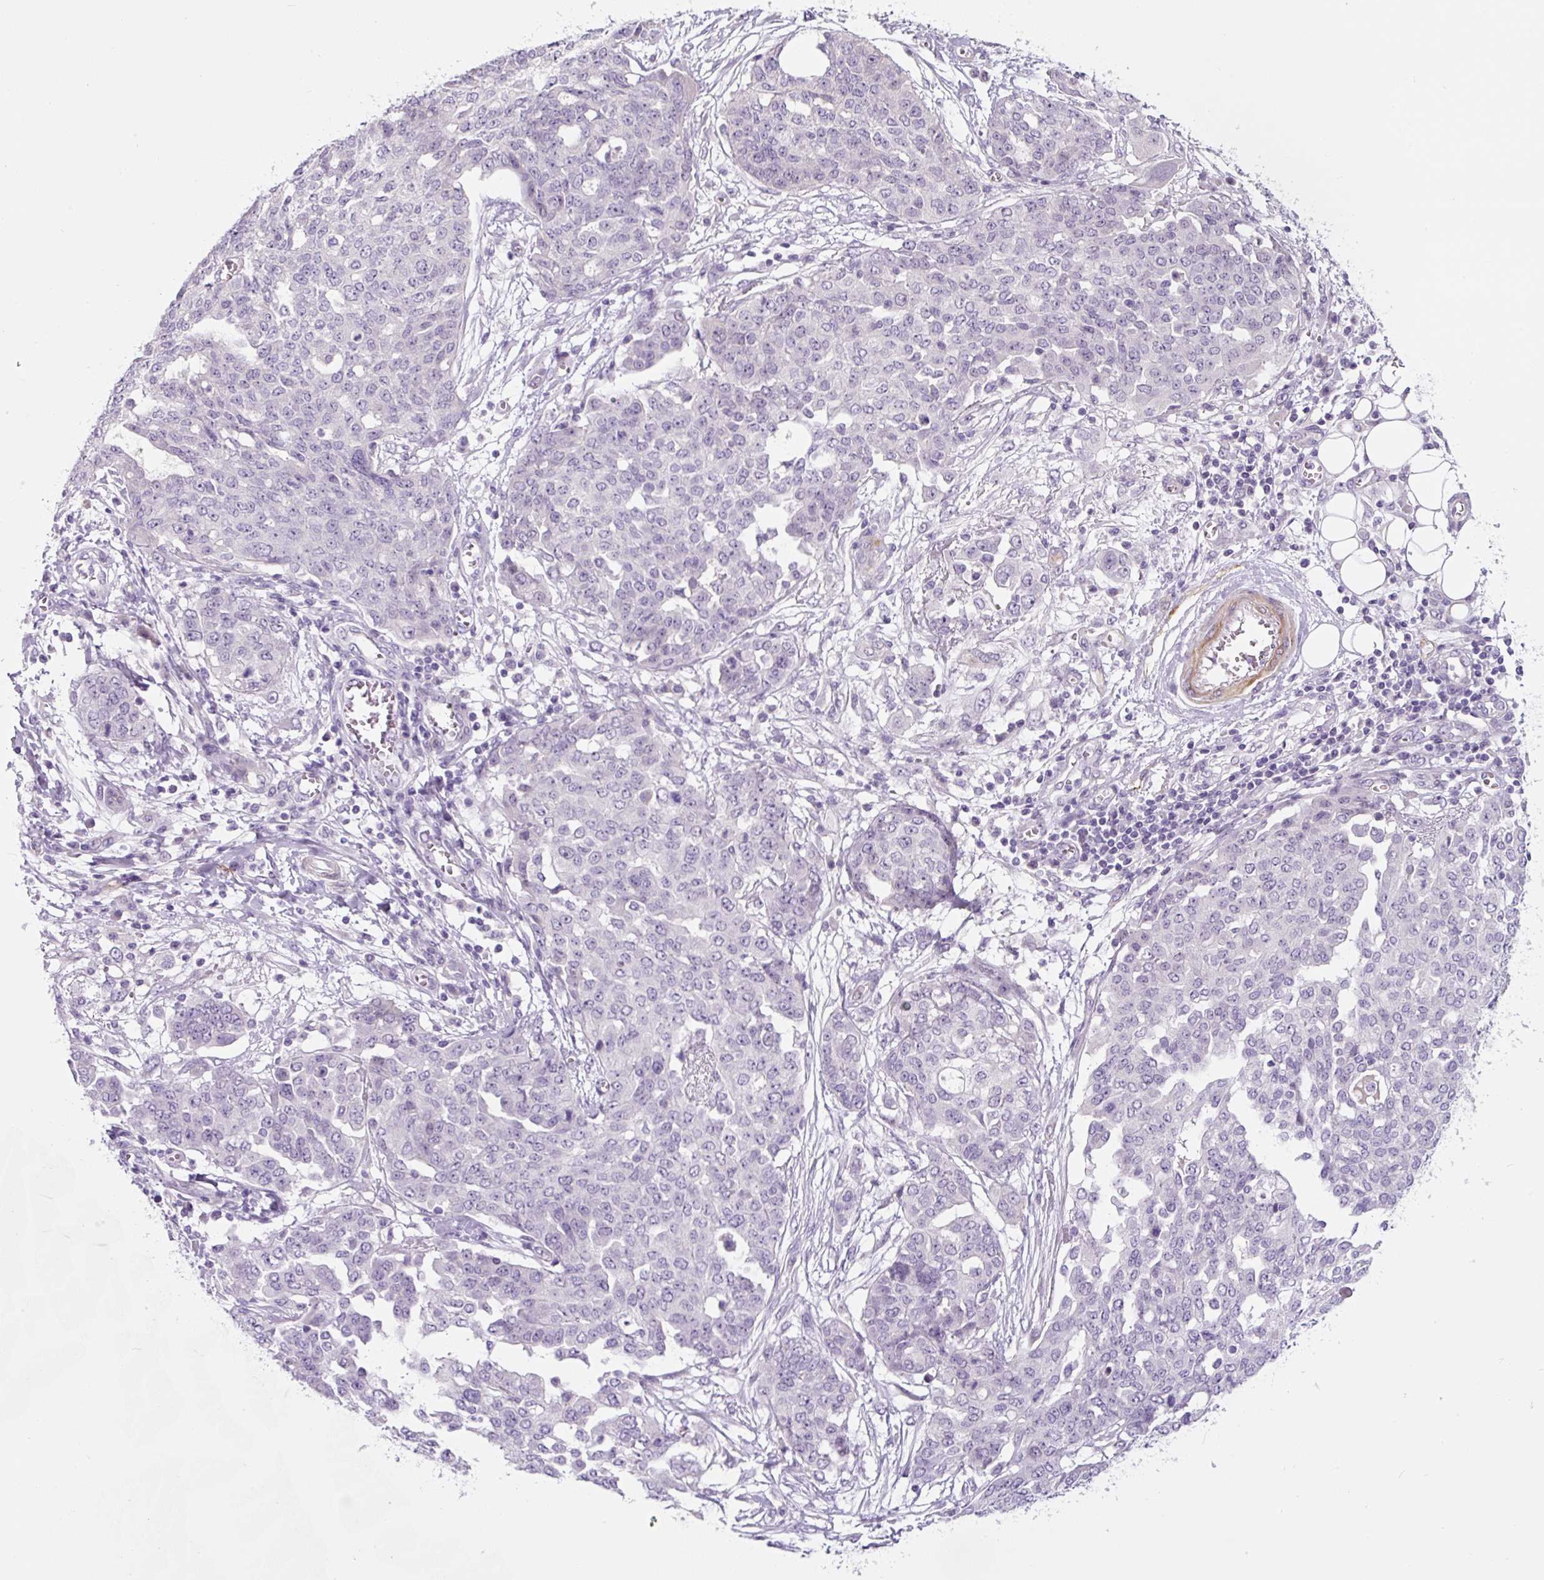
{"staining": {"intensity": "negative", "quantity": "none", "location": "none"}, "tissue": "ovarian cancer", "cell_type": "Tumor cells", "image_type": "cancer", "snomed": [{"axis": "morphology", "description": "Cystadenocarcinoma, serous, NOS"}, {"axis": "topography", "description": "Soft tissue"}, {"axis": "topography", "description": "Ovary"}], "caption": "The histopathology image demonstrates no staining of tumor cells in ovarian serous cystadenocarcinoma.", "gene": "CCL25", "patient": {"sex": "female", "age": 57}}